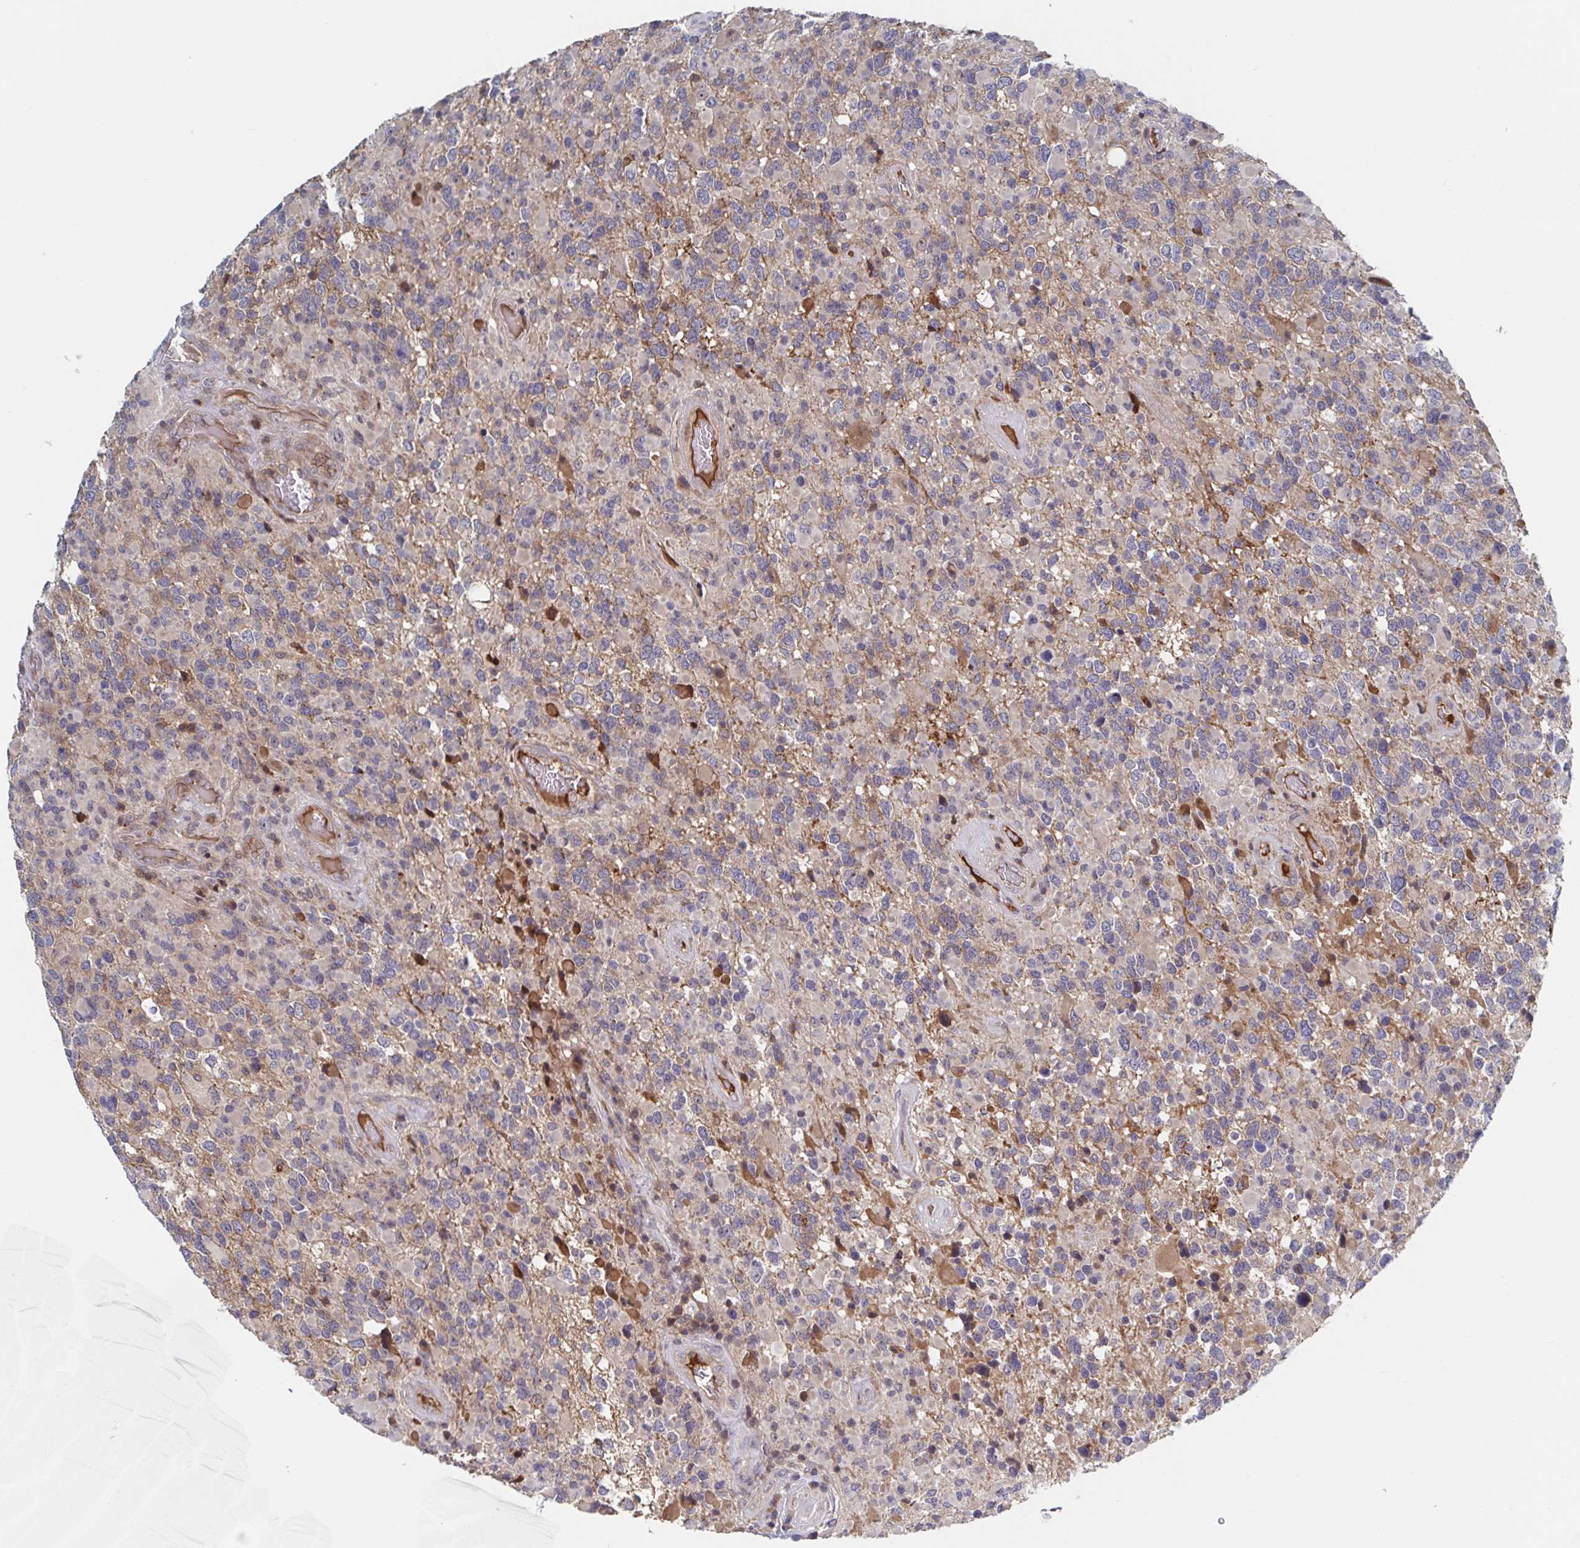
{"staining": {"intensity": "negative", "quantity": "none", "location": "none"}, "tissue": "glioma", "cell_type": "Tumor cells", "image_type": "cancer", "snomed": [{"axis": "morphology", "description": "Glioma, malignant, High grade"}, {"axis": "topography", "description": "Brain"}], "caption": "DAB (3,3'-diaminobenzidine) immunohistochemical staining of malignant glioma (high-grade) exhibits no significant staining in tumor cells.", "gene": "DHRS12", "patient": {"sex": "female", "age": 40}}